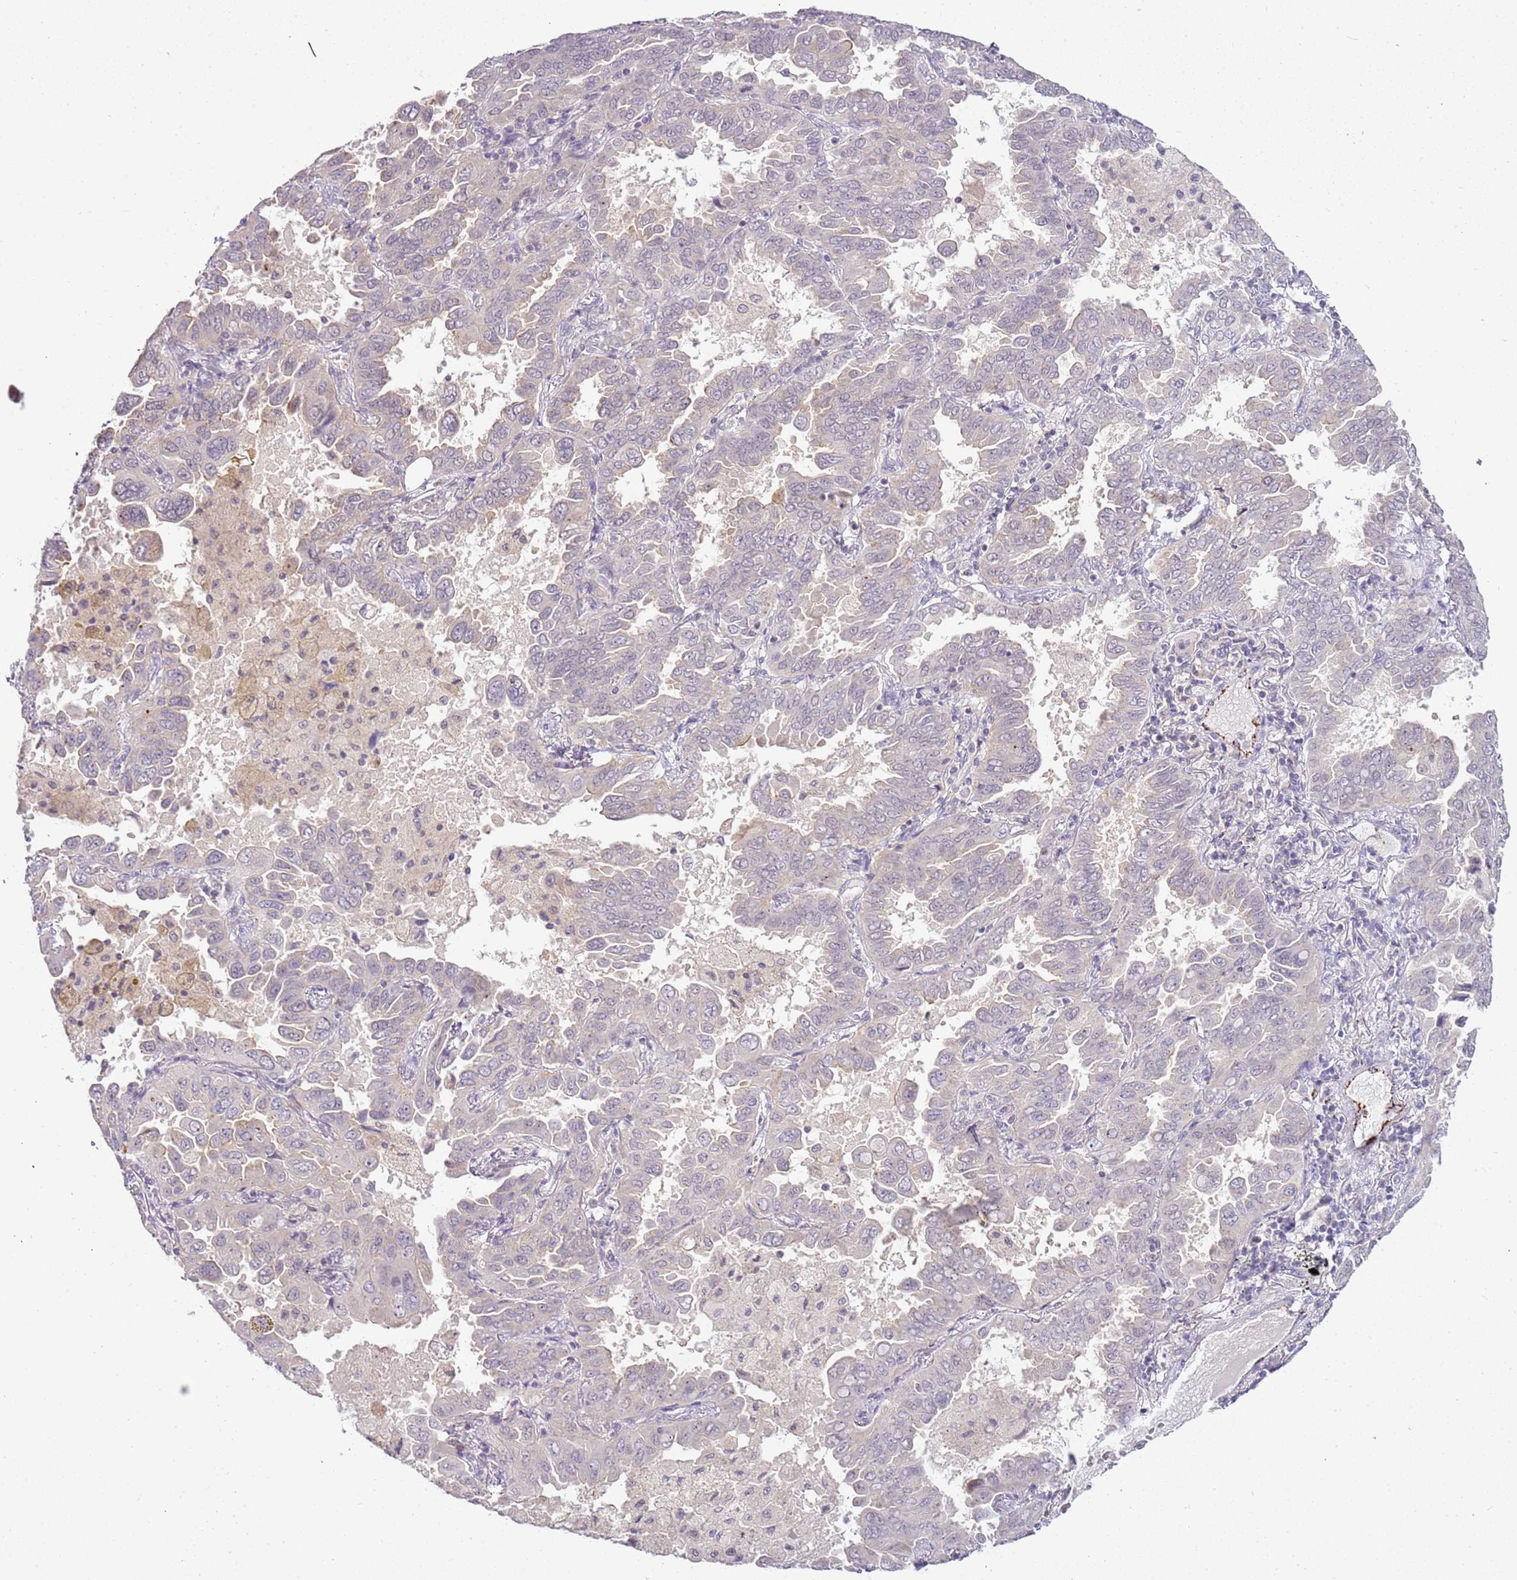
{"staining": {"intensity": "negative", "quantity": "none", "location": "none"}, "tissue": "lung cancer", "cell_type": "Tumor cells", "image_type": "cancer", "snomed": [{"axis": "morphology", "description": "Adenocarcinoma, NOS"}, {"axis": "topography", "description": "Lung"}], "caption": "DAB immunohistochemical staining of human adenocarcinoma (lung) shows no significant positivity in tumor cells.", "gene": "CAPN7", "patient": {"sex": "male", "age": 64}}